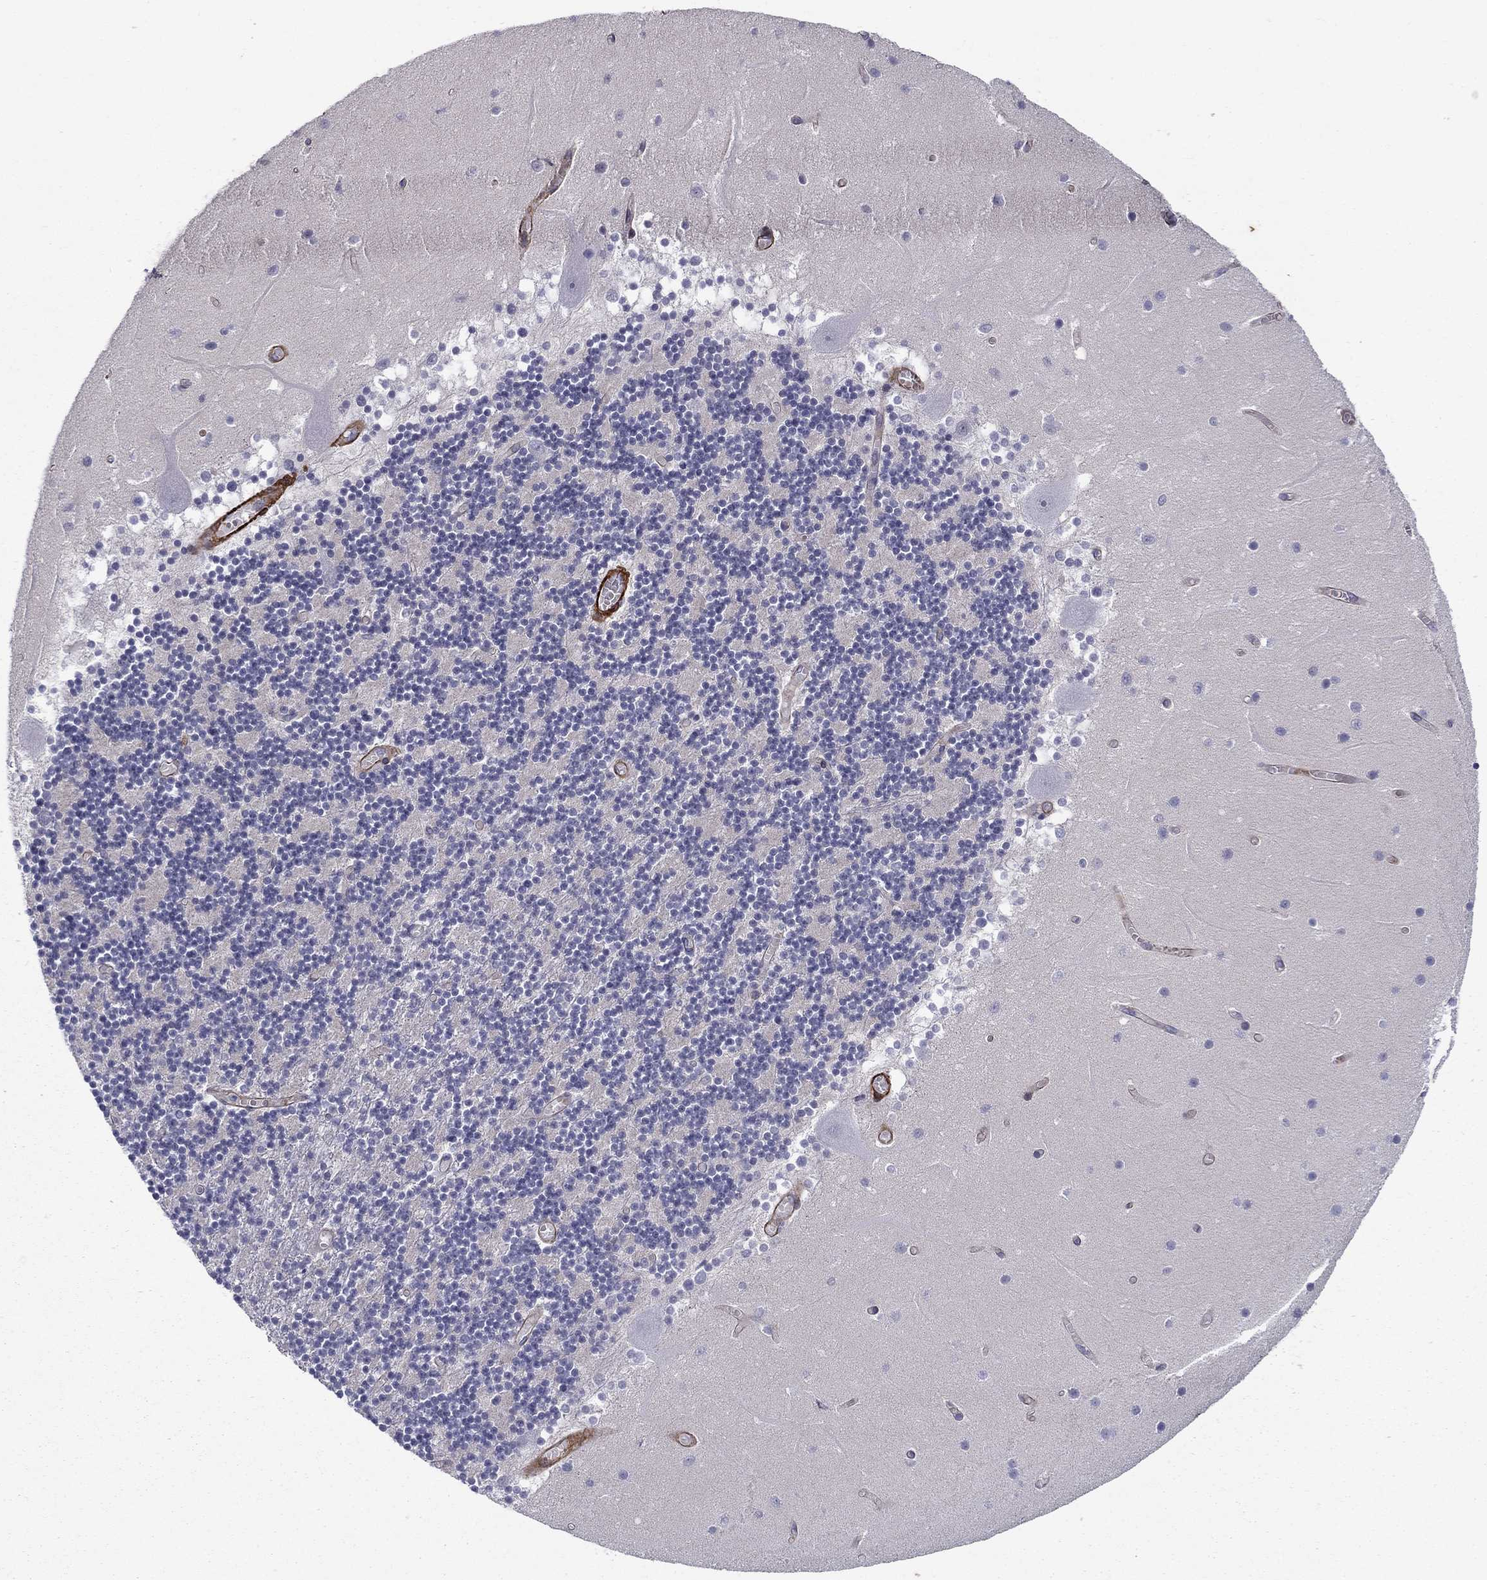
{"staining": {"intensity": "negative", "quantity": "none", "location": "none"}, "tissue": "cerebellum", "cell_type": "Cells in granular layer", "image_type": "normal", "snomed": [{"axis": "morphology", "description": "Normal tissue, NOS"}, {"axis": "topography", "description": "Cerebellum"}], "caption": "Immunohistochemistry (IHC) image of unremarkable human cerebellum stained for a protein (brown), which exhibits no positivity in cells in granular layer.", "gene": "KRBA1", "patient": {"sex": "female", "age": 28}}